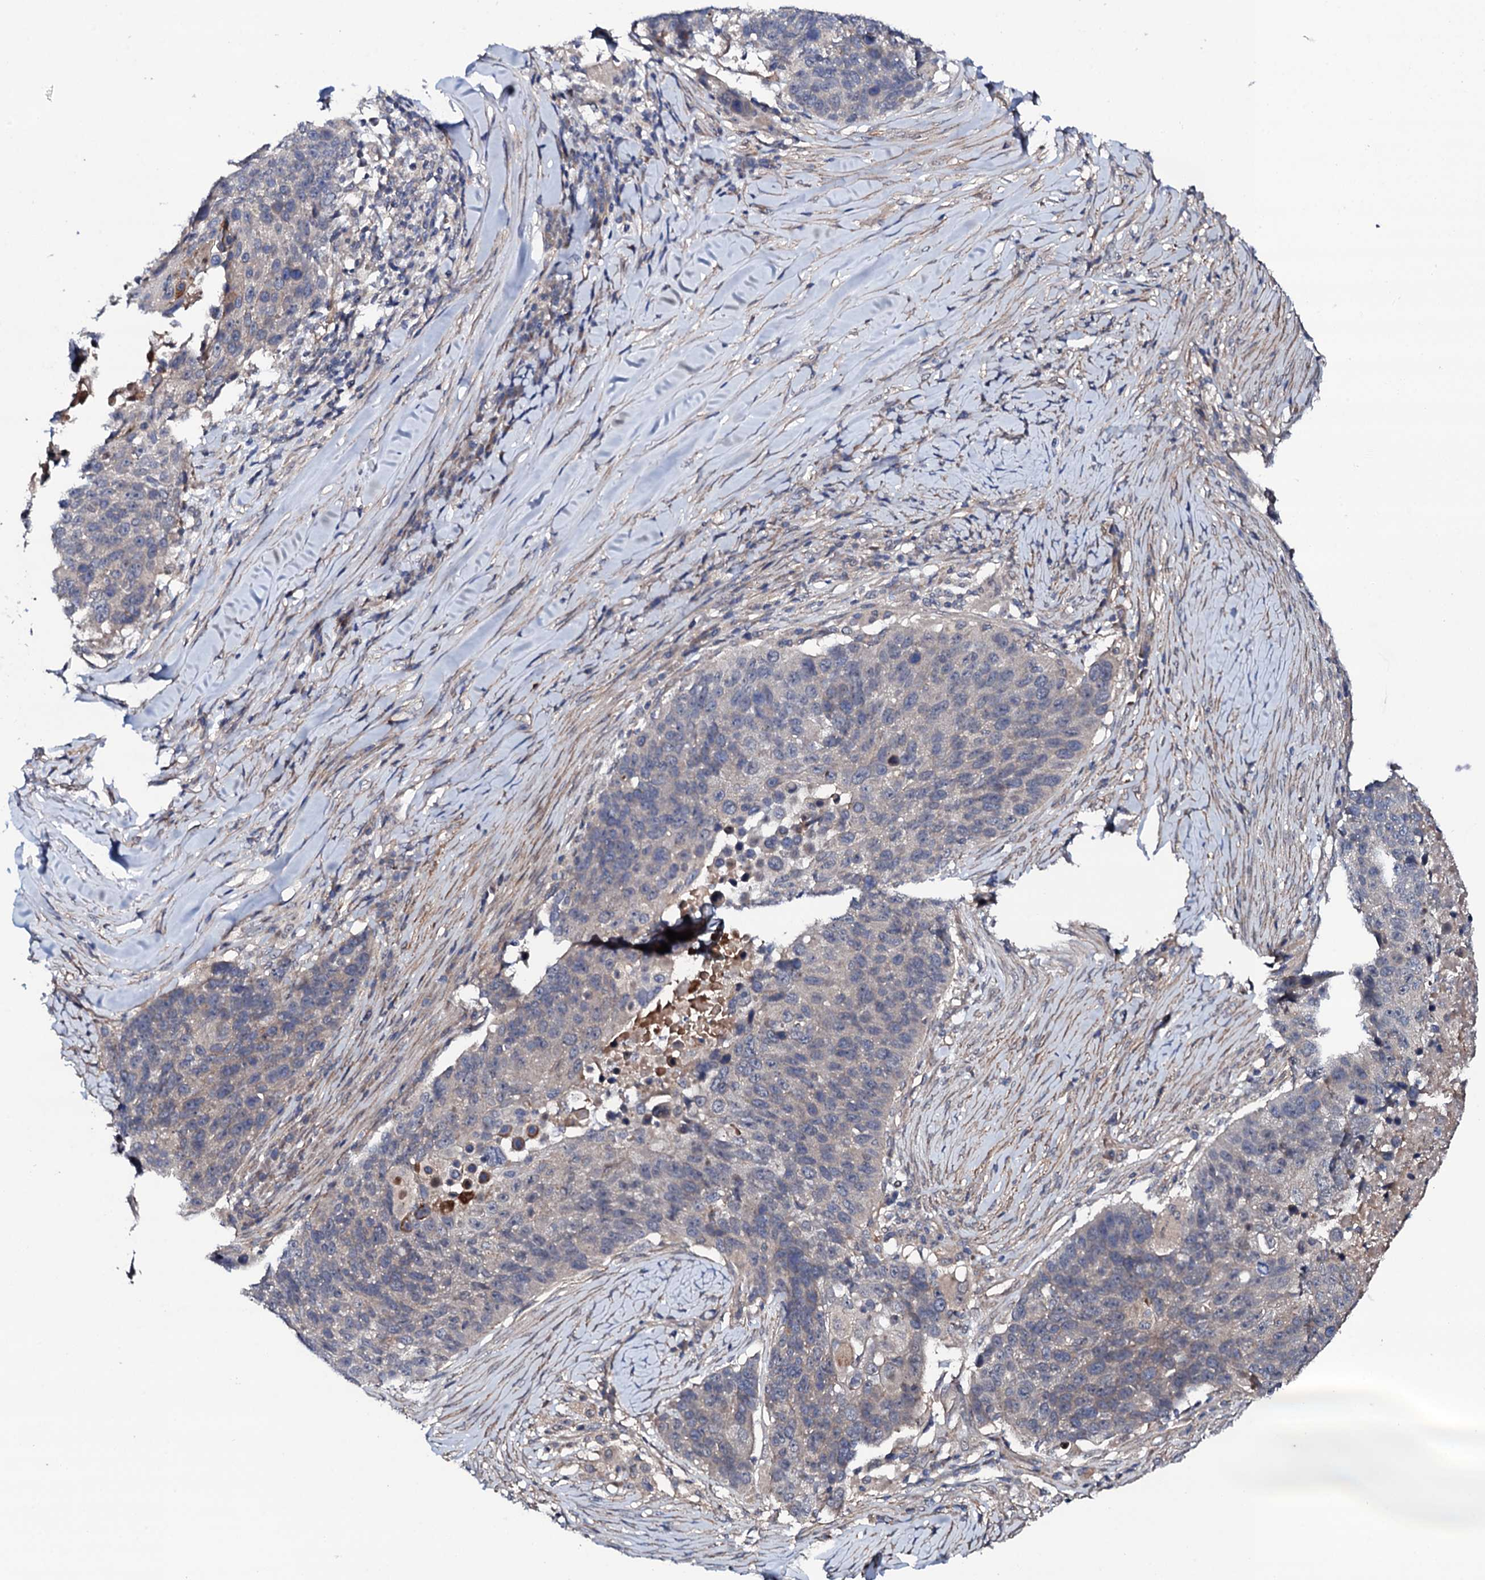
{"staining": {"intensity": "negative", "quantity": "none", "location": "none"}, "tissue": "lung cancer", "cell_type": "Tumor cells", "image_type": "cancer", "snomed": [{"axis": "morphology", "description": "Normal tissue, NOS"}, {"axis": "morphology", "description": "Squamous cell carcinoma, NOS"}, {"axis": "topography", "description": "Lymph node"}, {"axis": "topography", "description": "Lung"}], "caption": "DAB (3,3'-diaminobenzidine) immunohistochemical staining of human lung cancer (squamous cell carcinoma) demonstrates no significant expression in tumor cells. (Immunohistochemistry, brightfield microscopy, high magnification).", "gene": "CIAO2A", "patient": {"sex": "male", "age": 66}}